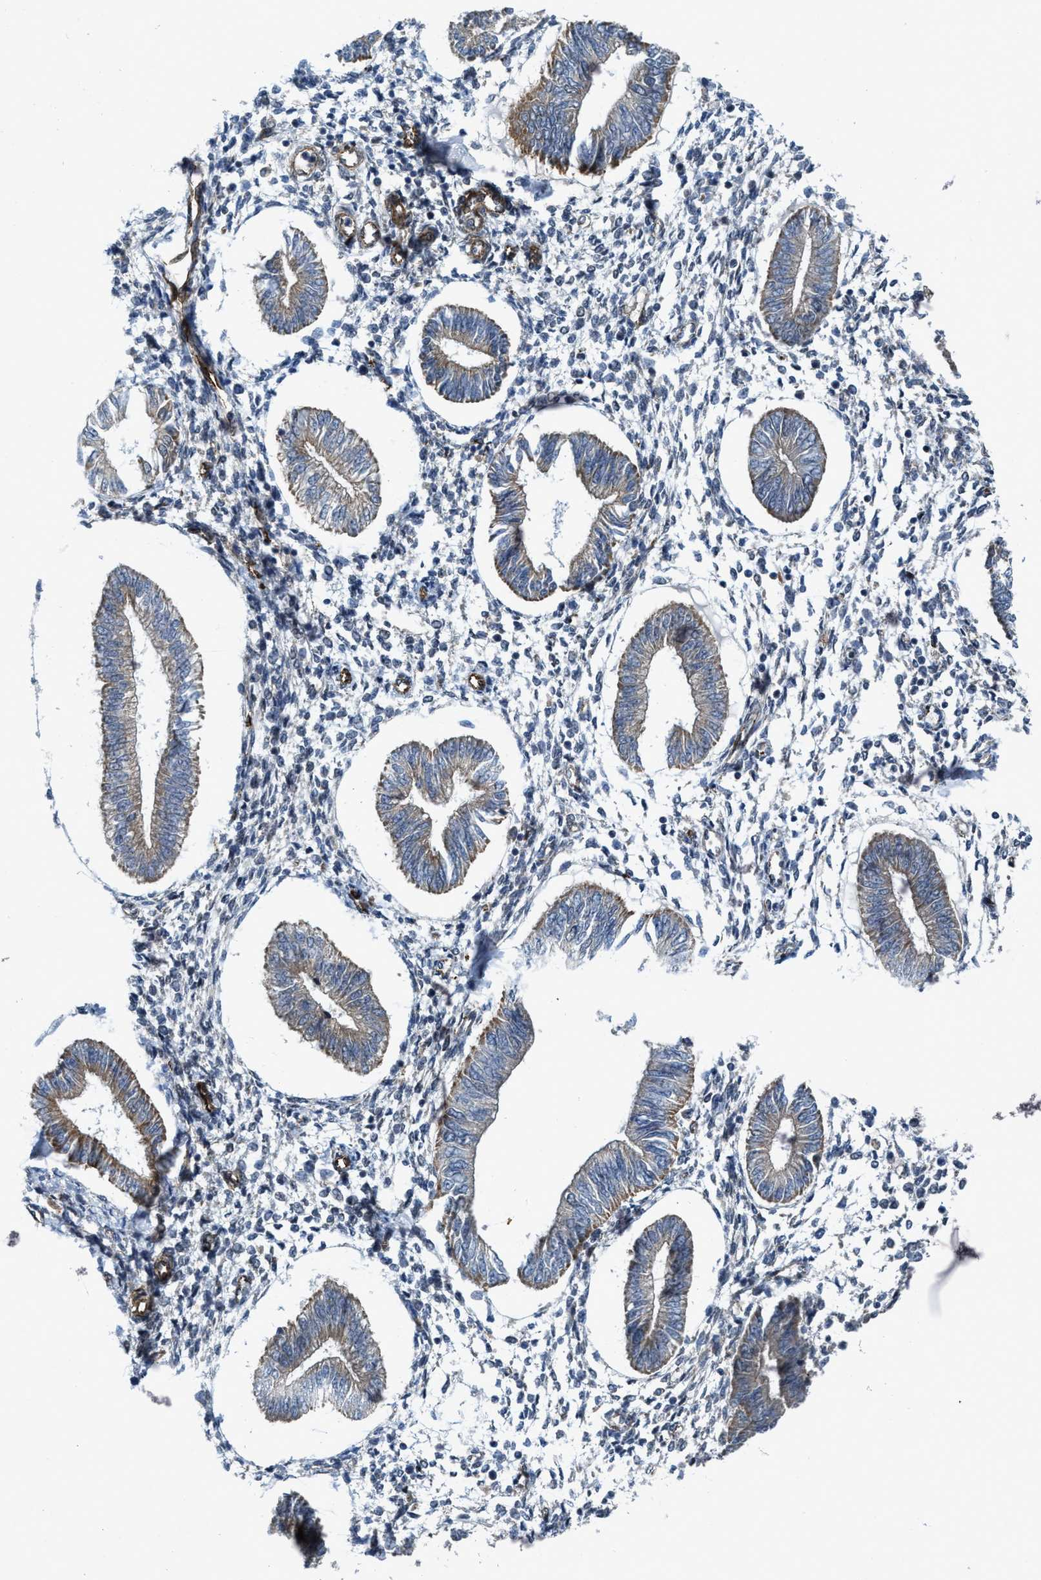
{"staining": {"intensity": "negative", "quantity": "none", "location": "none"}, "tissue": "endometrium", "cell_type": "Cells in endometrial stroma", "image_type": "normal", "snomed": [{"axis": "morphology", "description": "Normal tissue, NOS"}, {"axis": "topography", "description": "Endometrium"}], "caption": "Immunohistochemistry image of unremarkable human endometrium stained for a protein (brown), which shows no expression in cells in endometrial stroma.", "gene": "URGCP", "patient": {"sex": "female", "age": 50}}